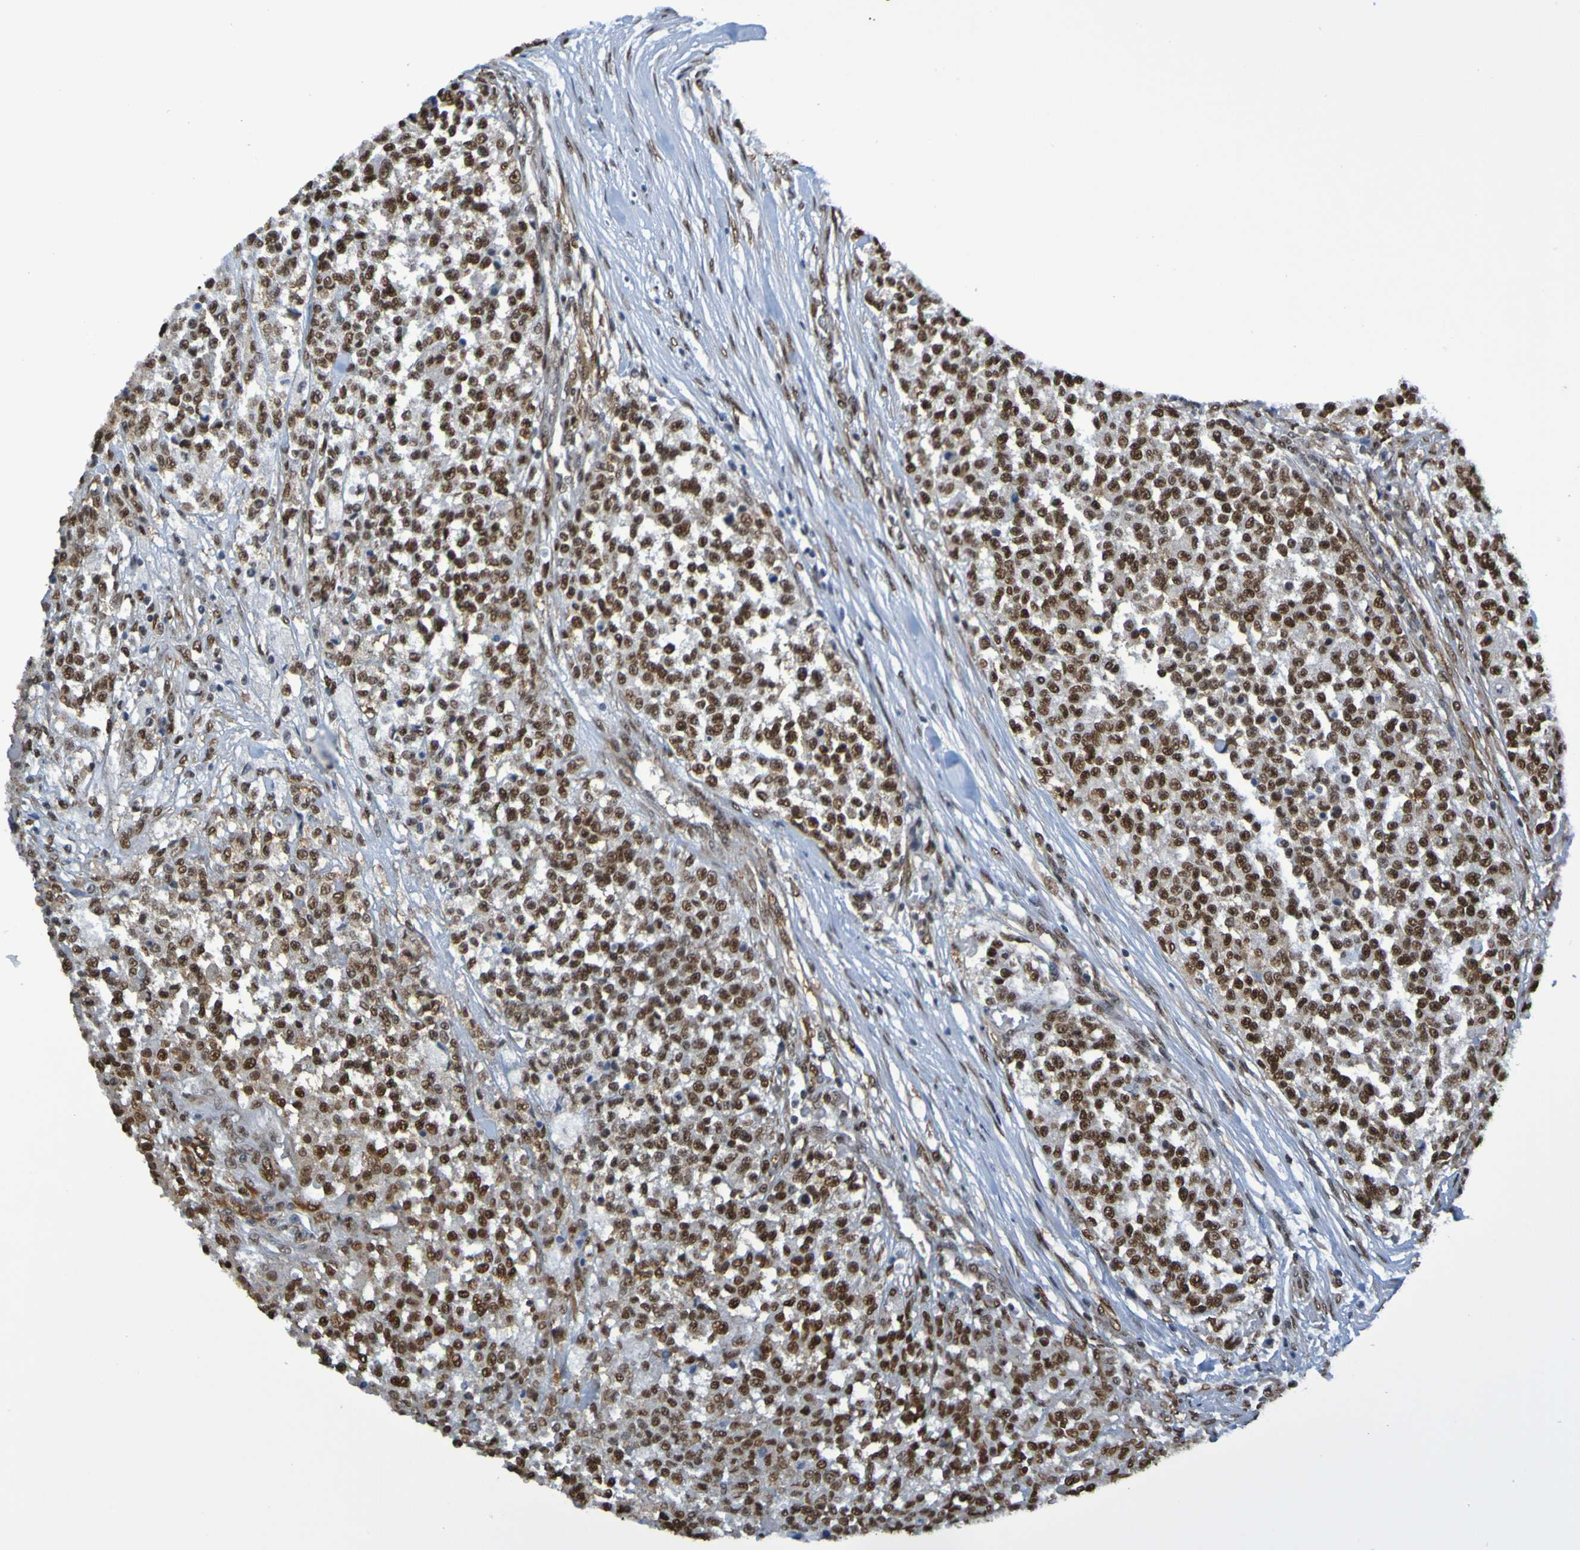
{"staining": {"intensity": "strong", "quantity": ">75%", "location": "nuclear"}, "tissue": "testis cancer", "cell_type": "Tumor cells", "image_type": "cancer", "snomed": [{"axis": "morphology", "description": "Seminoma, NOS"}, {"axis": "topography", "description": "Testis"}], "caption": "The photomicrograph shows a brown stain indicating the presence of a protein in the nuclear of tumor cells in testis cancer (seminoma). The staining was performed using DAB, with brown indicating positive protein expression. Nuclei are stained blue with hematoxylin.", "gene": "HDAC2", "patient": {"sex": "male", "age": 59}}